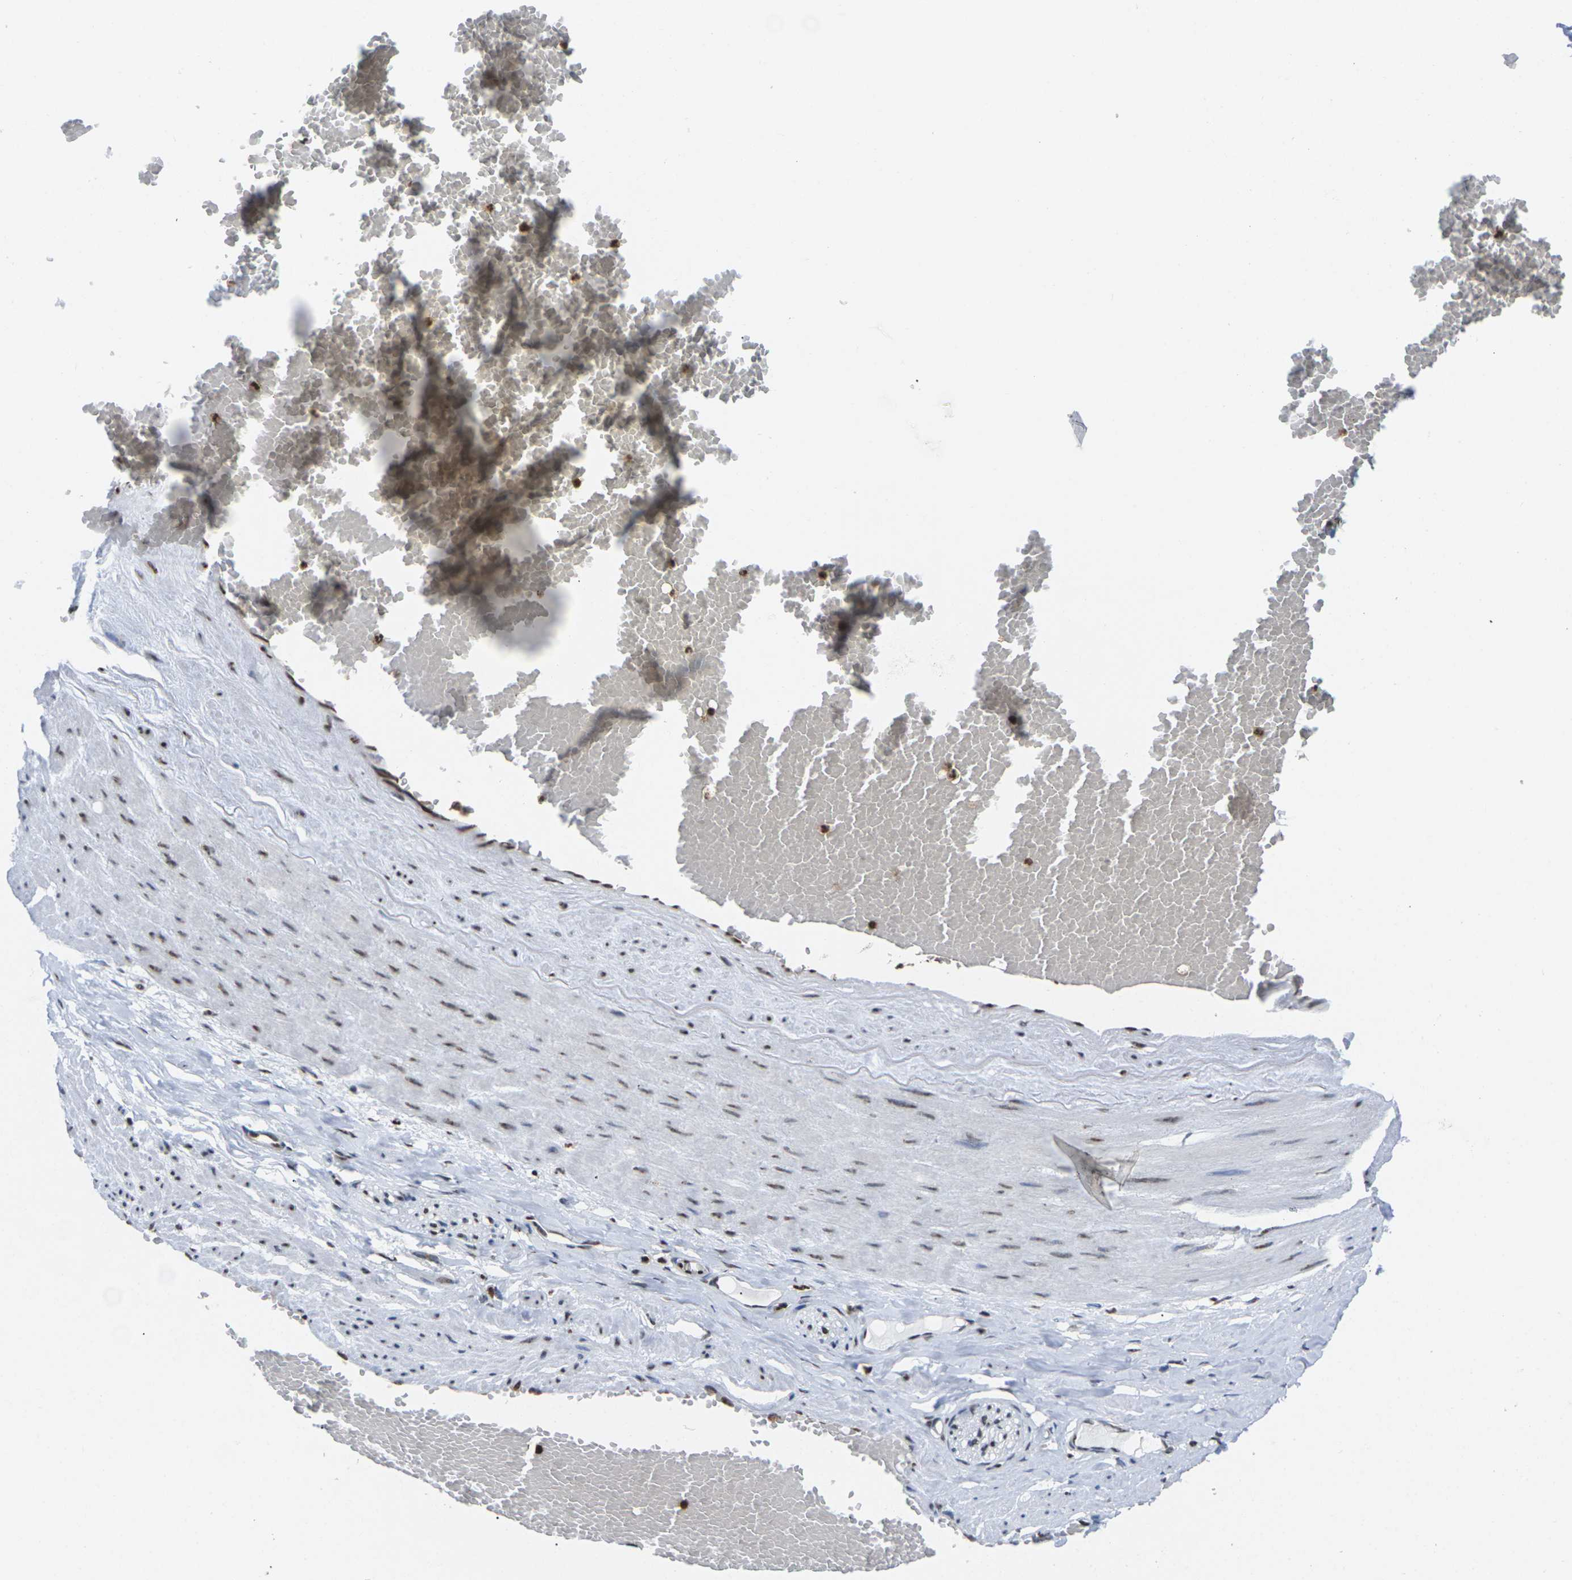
{"staining": {"intensity": "strong", "quantity": "25%-75%", "location": "nuclear"}, "tissue": "adipose tissue", "cell_type": "Adipocytes", "image_type": "normal", "snomed": [{"axis": "morphology", "description": "Normal tissue, NOS"}, {"axis": "topography", "description": "Soft tissue"}, {"axis": "topography", "description": "Vascular tissue"}], "caption": "This image displays unremarkable adipose tissue stained with immunohistochemistry (IHC) to label a protein in brown. The nuclear of adipocytes show strong positivity for the protein. Nuclei are counter-stained blue.", "gene": "MAGOH", "patient": {"sex": "female", "age": 35}}